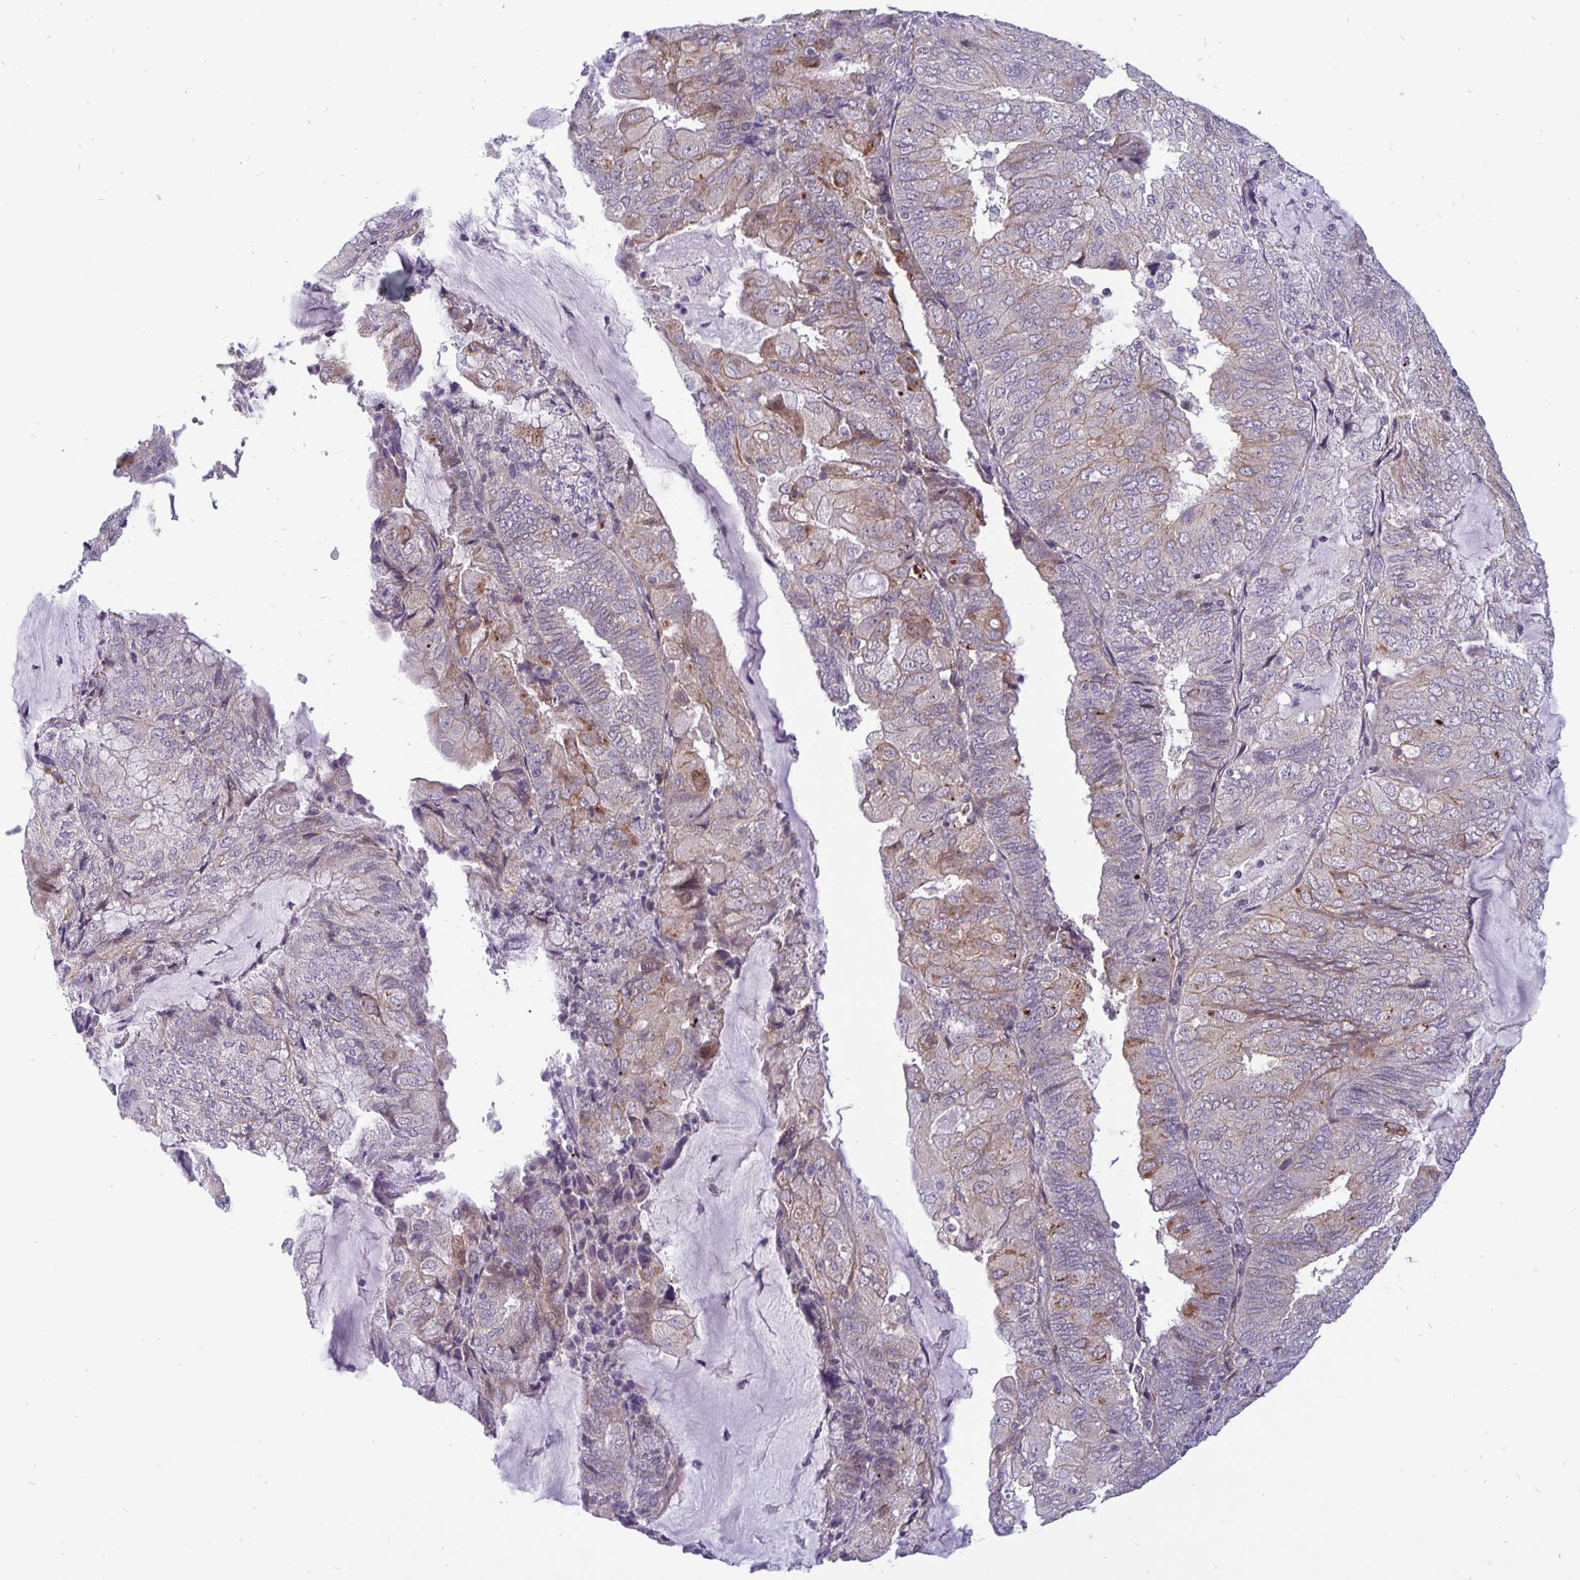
{"staining": {"intensity": "weak", "quantity": "<25%", "location": "cytoplasmic/membranous"}, "tissue": "endometrial cancer", "cell_type": "Tumor cells", "image_type": "cancer", "snomed": [{"axis": "morphology", "description": "Adenocarcinoma, NOS"}, {"axis": "topography", "description": "Endometrium"}], "caption": "Tumor cells show no significant protein positivity in endometrial adenocarcinoma.", "gene": "ERBB2", "patient": {"sex": "female", "age": 81}}